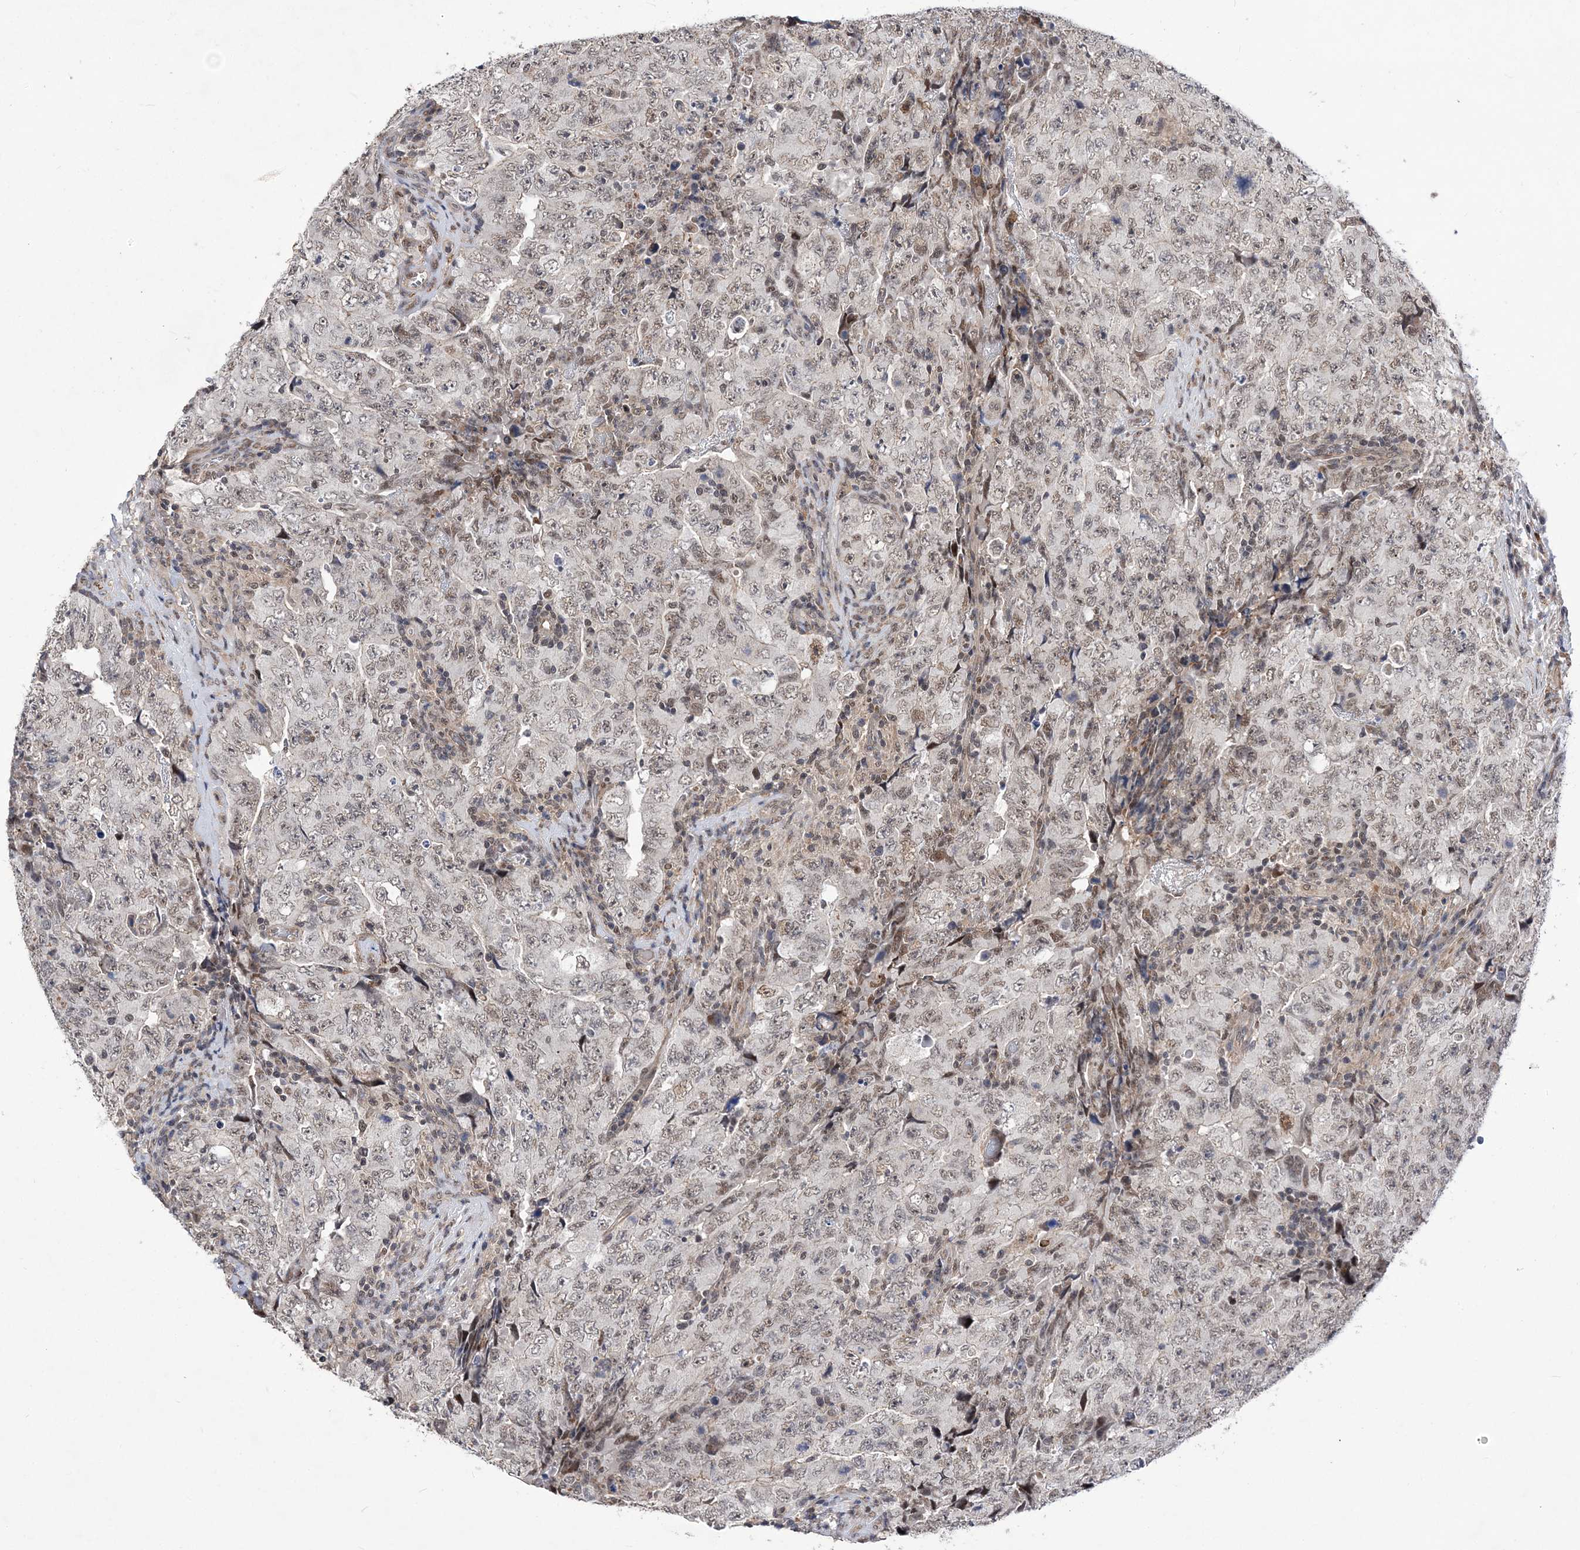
{"staining": {"intensity": "weak", "quantity": ">75%", "location": "nuclear"}, "tissue": "testis cancer", "cell_type": "Tumor cells", "image_type": "cancer", "snomed": [{"axis": "morphology", "description": "Carcinoma, Embryonal, NOS"}, {"axis": "topography", "description": "Testis"}], "caption": "Testis embryonal carcinoma stained with DAB immunohistochemistry (IHC) demonstrates low levels of weak nuclear staining in about >75% of tumor cells.", "gene": "BOD1L1", "patient": {"sex": "male", "age": 26}}